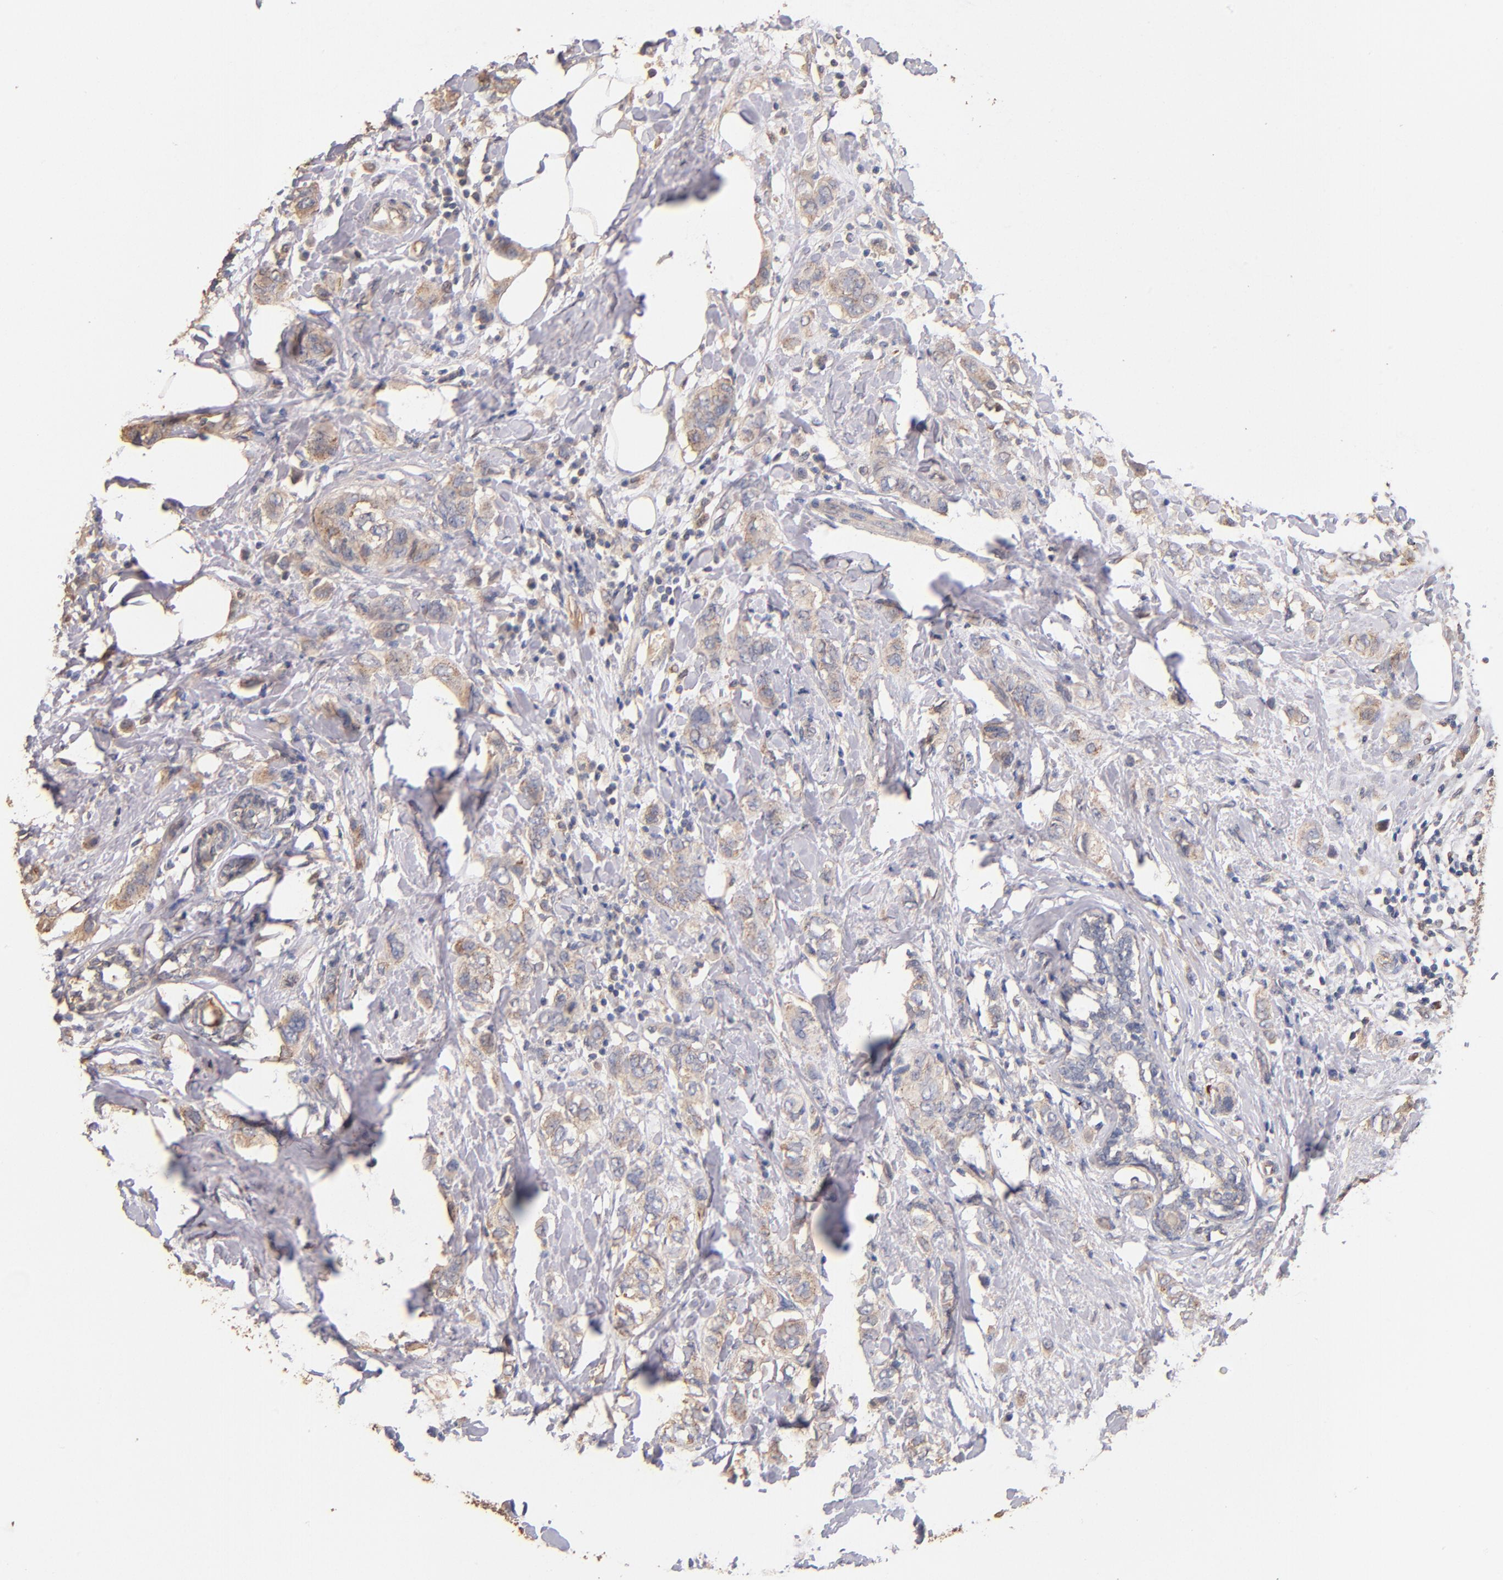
{"staining": {"intensity": "weak", "quantity": "25%-75%", "location": "cytoplasmic/membranous"}, "tissue": "breast cancer", "cell_type": "Tumor cells", "image_type": "cancer", "snomed": [{"axis": "morphology", "description": "Normal tissue, NOS"}, {"axis": "morphology", "description": "Duct carcinoma"}, {"axis": "topography", "description": "Breast"}], "caption": "Immunohistochemical staining of intraductal carcinoma (breast) exhibits weak cytoplasmic/membranous protein expression in about 25%-75% of tumor cells.", "gene": "RO60", "patient": {"sex": "female", "age": 50}}